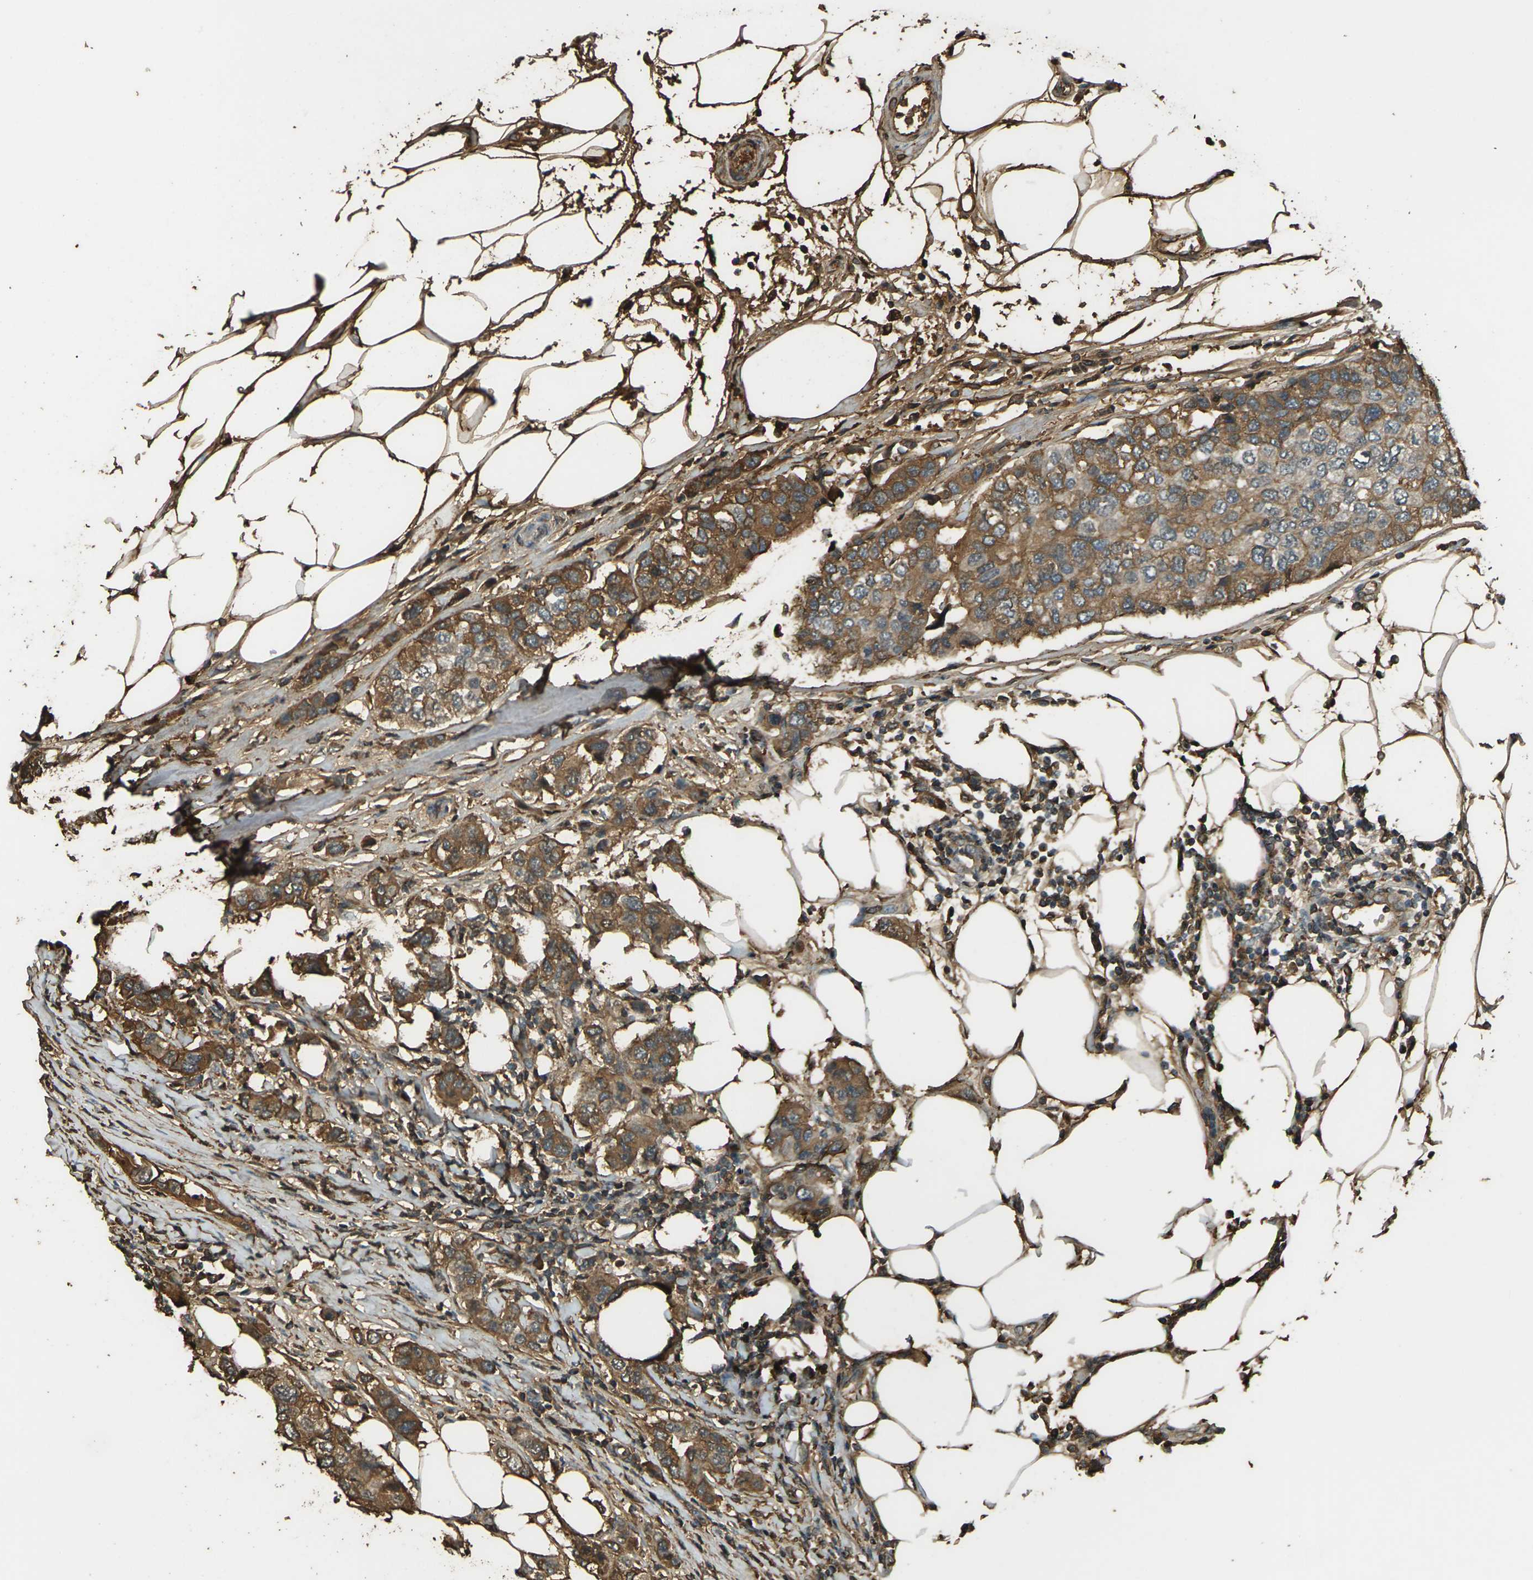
{"staining": {"intensity": "strong", "quantity": "25%-75%", "location": "cytoplasmic/membranous"}, "tissue": "breast cancer", "cell_type": "Tumor cells", "image_type": "cancer", "snomed": [{"axis": "morphology", "description": "Duct carcinoma"}, {"axis": "topography", "description": "Breast"}], "caption": "An IHC photomicrograph of neoplastic tissue is shown. Protein staining in brown labels strong cytoplasmic/membranous positivity in breast cancer within tumor cells.", "gene": "CYP1B1", "patient": {"sex": "female", "age": 50}}